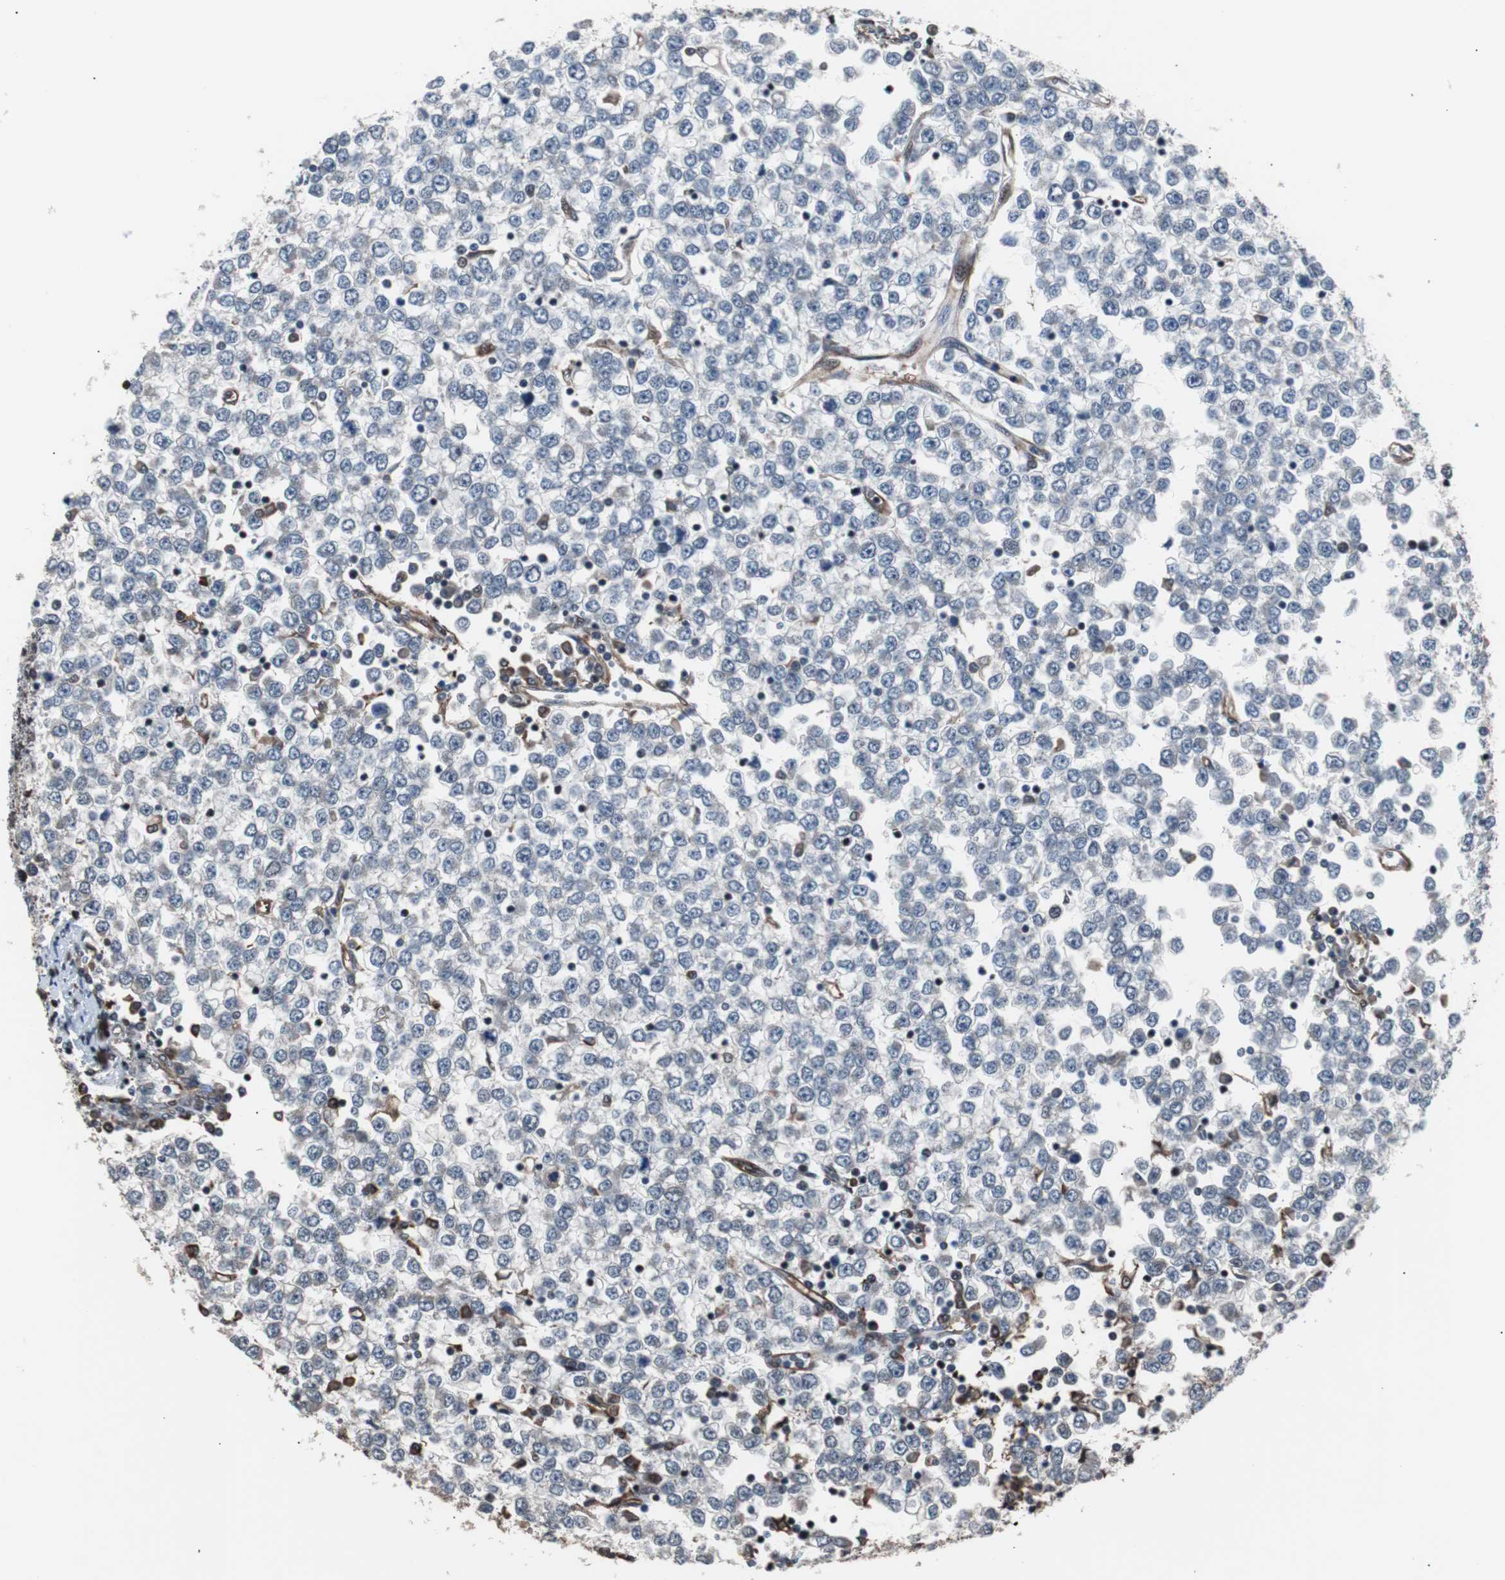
{"staining": {"intensity": "negative", "quantity": "none", "location": "none"}, "tissue": "testis cancer", "cell_type": "Tumor cells", "image_type": "cancer", "snomed": [{"axis": "morphology", "description": "Seminoma, NOS"}, {"axis": "topography", "description": "Testis"}], "caption": "Testis seminoma was stained to show a protein in brown. There is no significant expression in tumor cells.", "gene": "POGZ", "patient": {"sex": "male", "age": 65}}